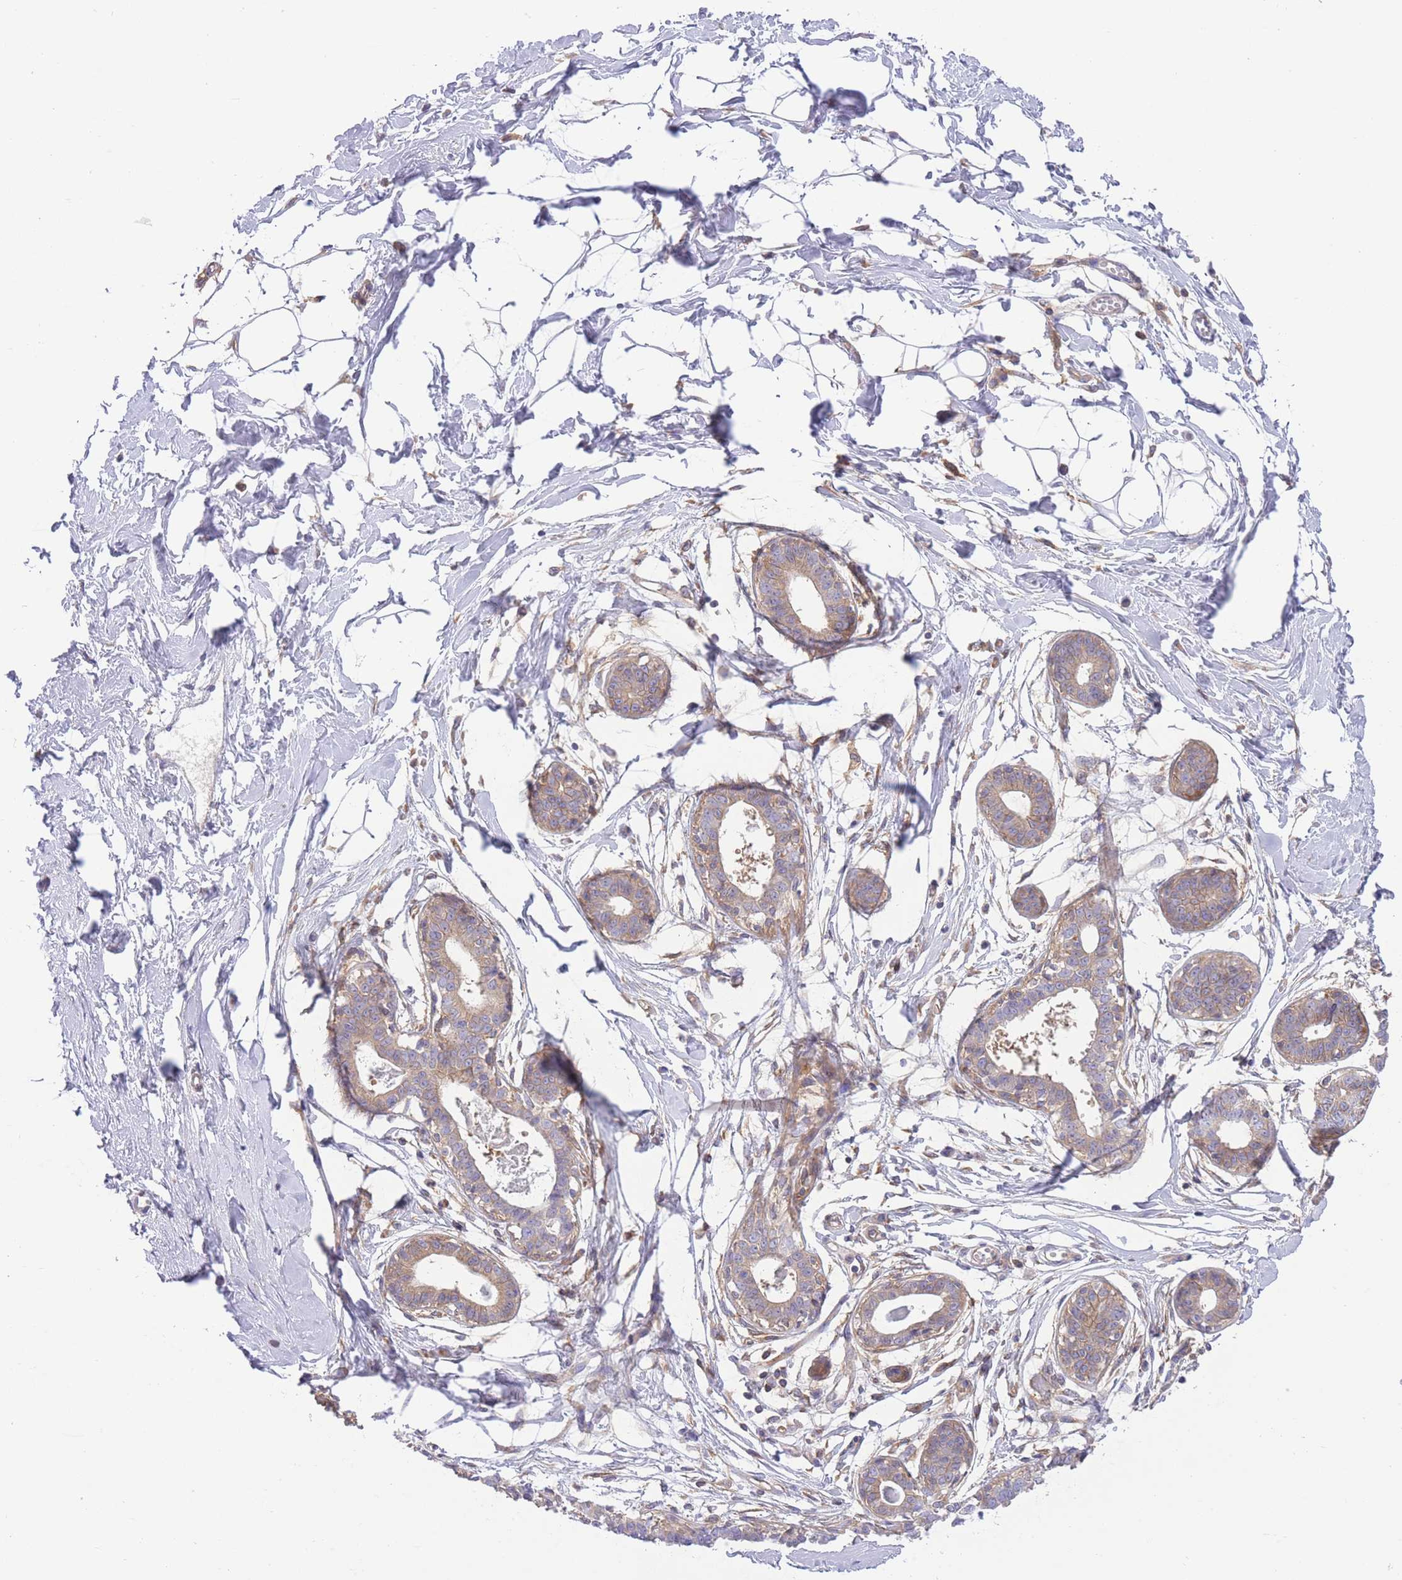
{"staining": {"intensity": "negative", "quantity": "none", "location": "none"}, "tissue": "breast", "cell_type": "Adipocytes", "image_type": "normal", "snomed": [{"axis": "morphology", "description": "Normal tissue, NOS"}, {"axis": "topography", "description": "Breast"}], "caption": "A high-resolution image shows immunohistochemistry (IHC) staining of normal breast, which demonstrates no significant staining in adipocytes.", "gene": "PRKAR1A", "patient": {"sex": "female", "age": 45}}